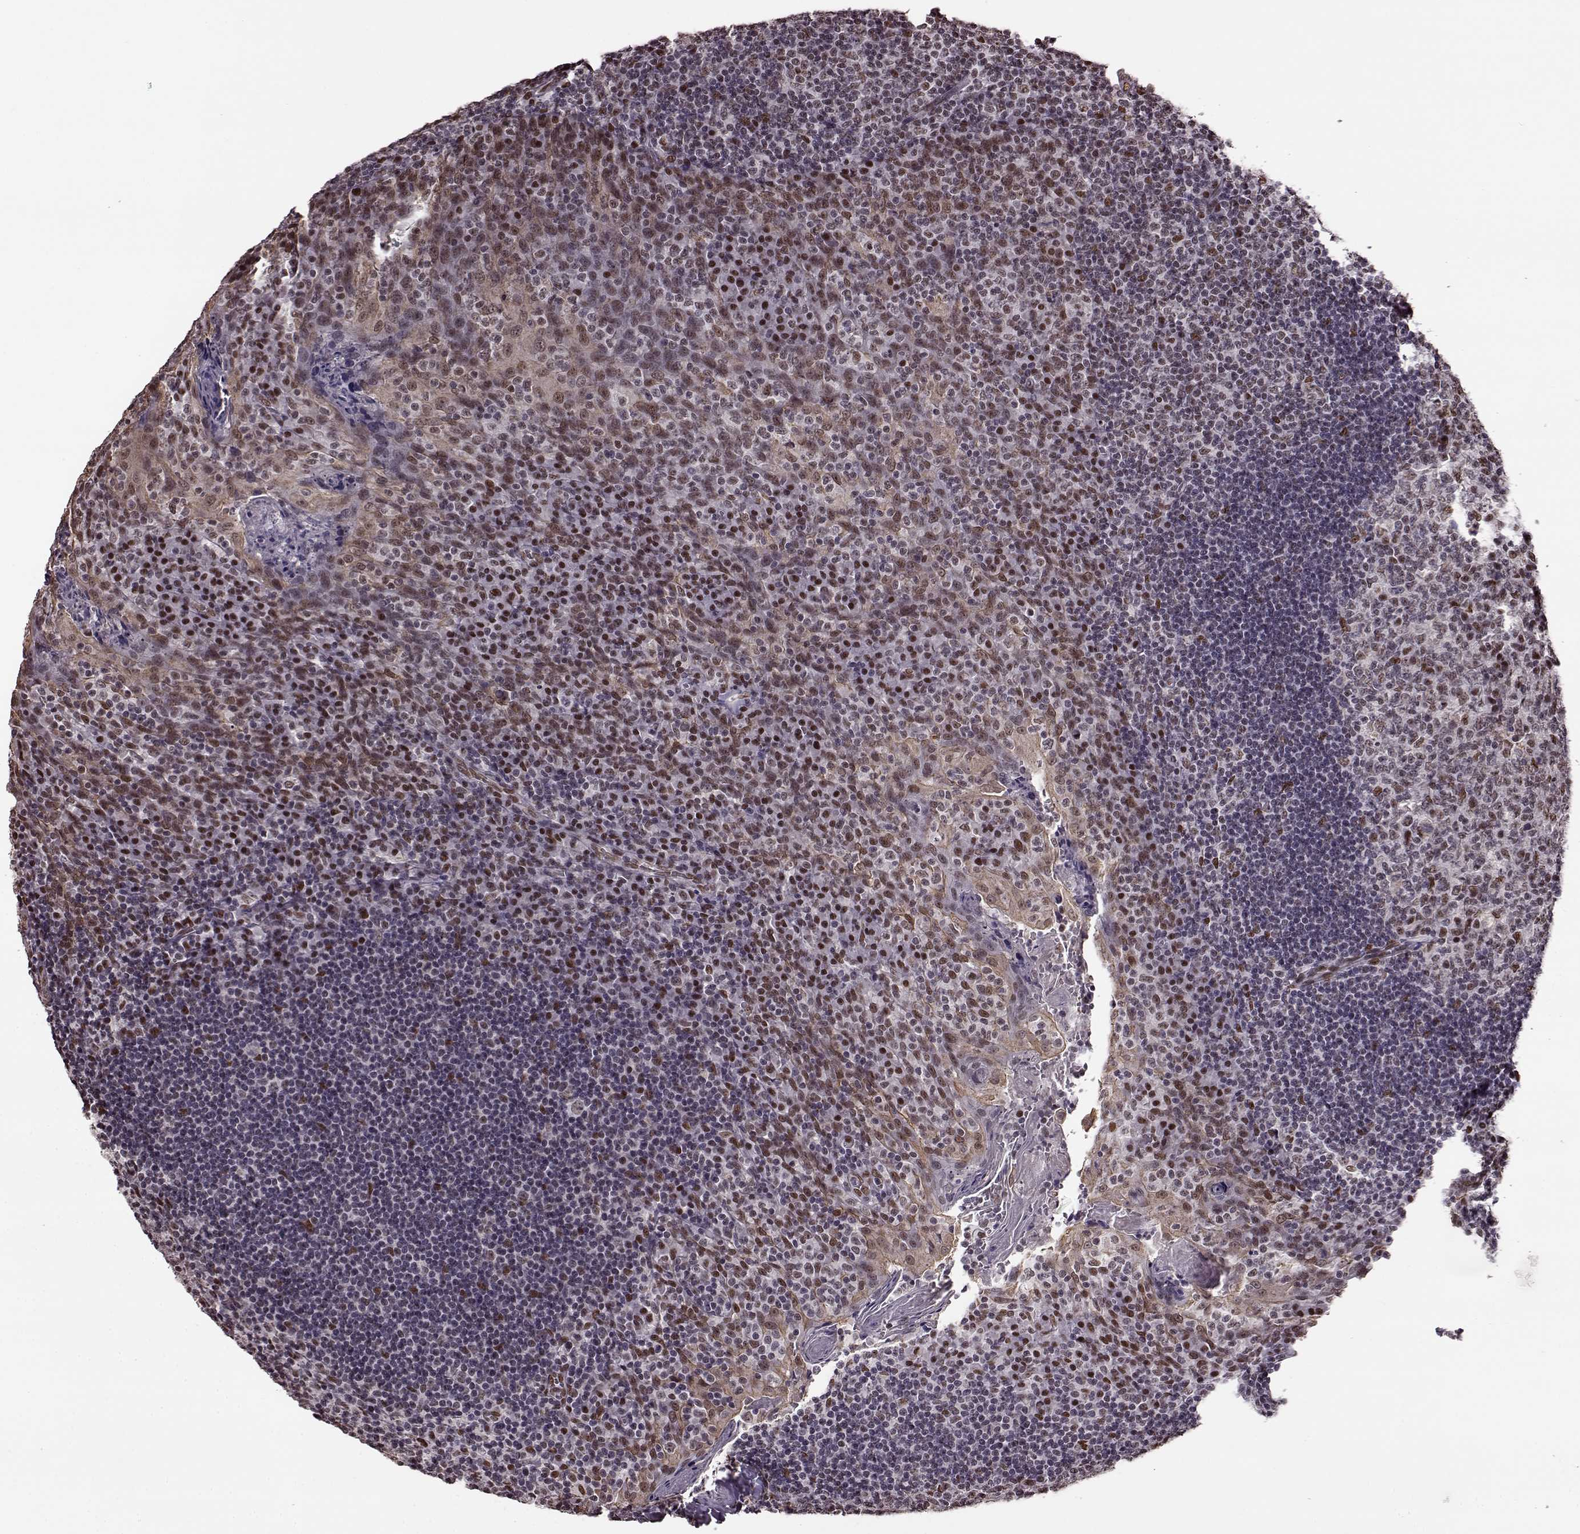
{"staining": {"intensity": "moderate", "quantity": "<25%", "location": "nuclear"}, "tissue": "tonsil", "cell_type": "Germinal center cells", "image_type": "normal", "snomed": [{"axis": "morphology", "description": "Normal tissue, NOS"}, {"axis": "topography", "description": "Tonsil"}], "caption": "A photomicrograph of human tonsil stained for a protein exhibits moderate nuclear brown staining in germinal center cells. (DAB = brown stain, brightfield microscopy at high magnification).", "gene": "FTO", "patient": {"sex": "male", "age": 17}}